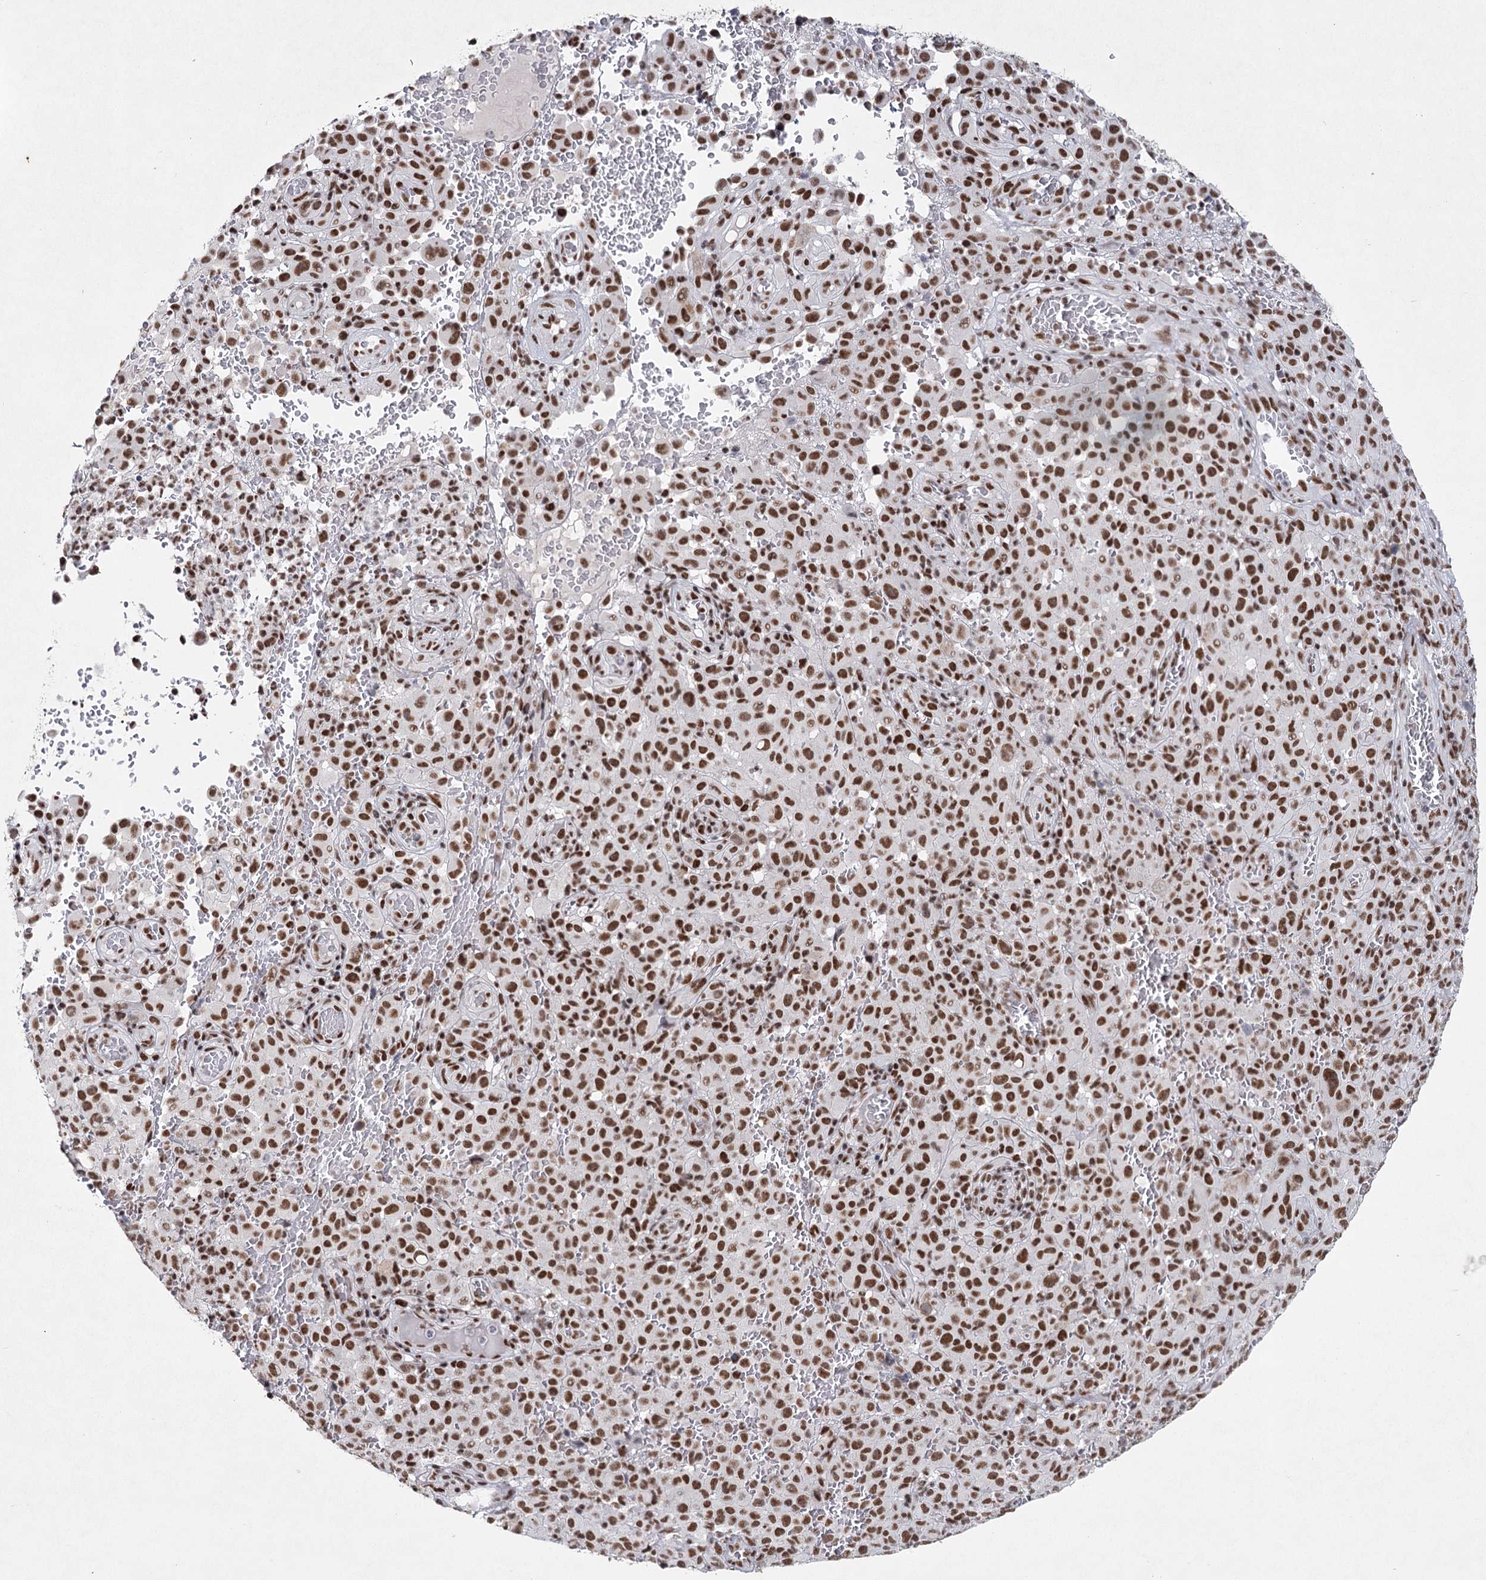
{"staining": {"intensity": "moderate", "quantity": ">75%", "location": "nuclear"}, "tissue": "melanoma", "cell_type": "Tumor cells", "image_type": "cancer", "snomed": [{"axis": "morphology", "description": "Malignant melanoma, NOS"}, {"axis": "topography", "description": "Skin"}], "caption": "Protein staining exhibits moderate nuclear expression in about >75% of tumor cells in melanoma. (Brightfield microscopy of DAB IHC at high magnification).", "gene": "SCAF8", "patient": {"sex": "female", "age": 82}}